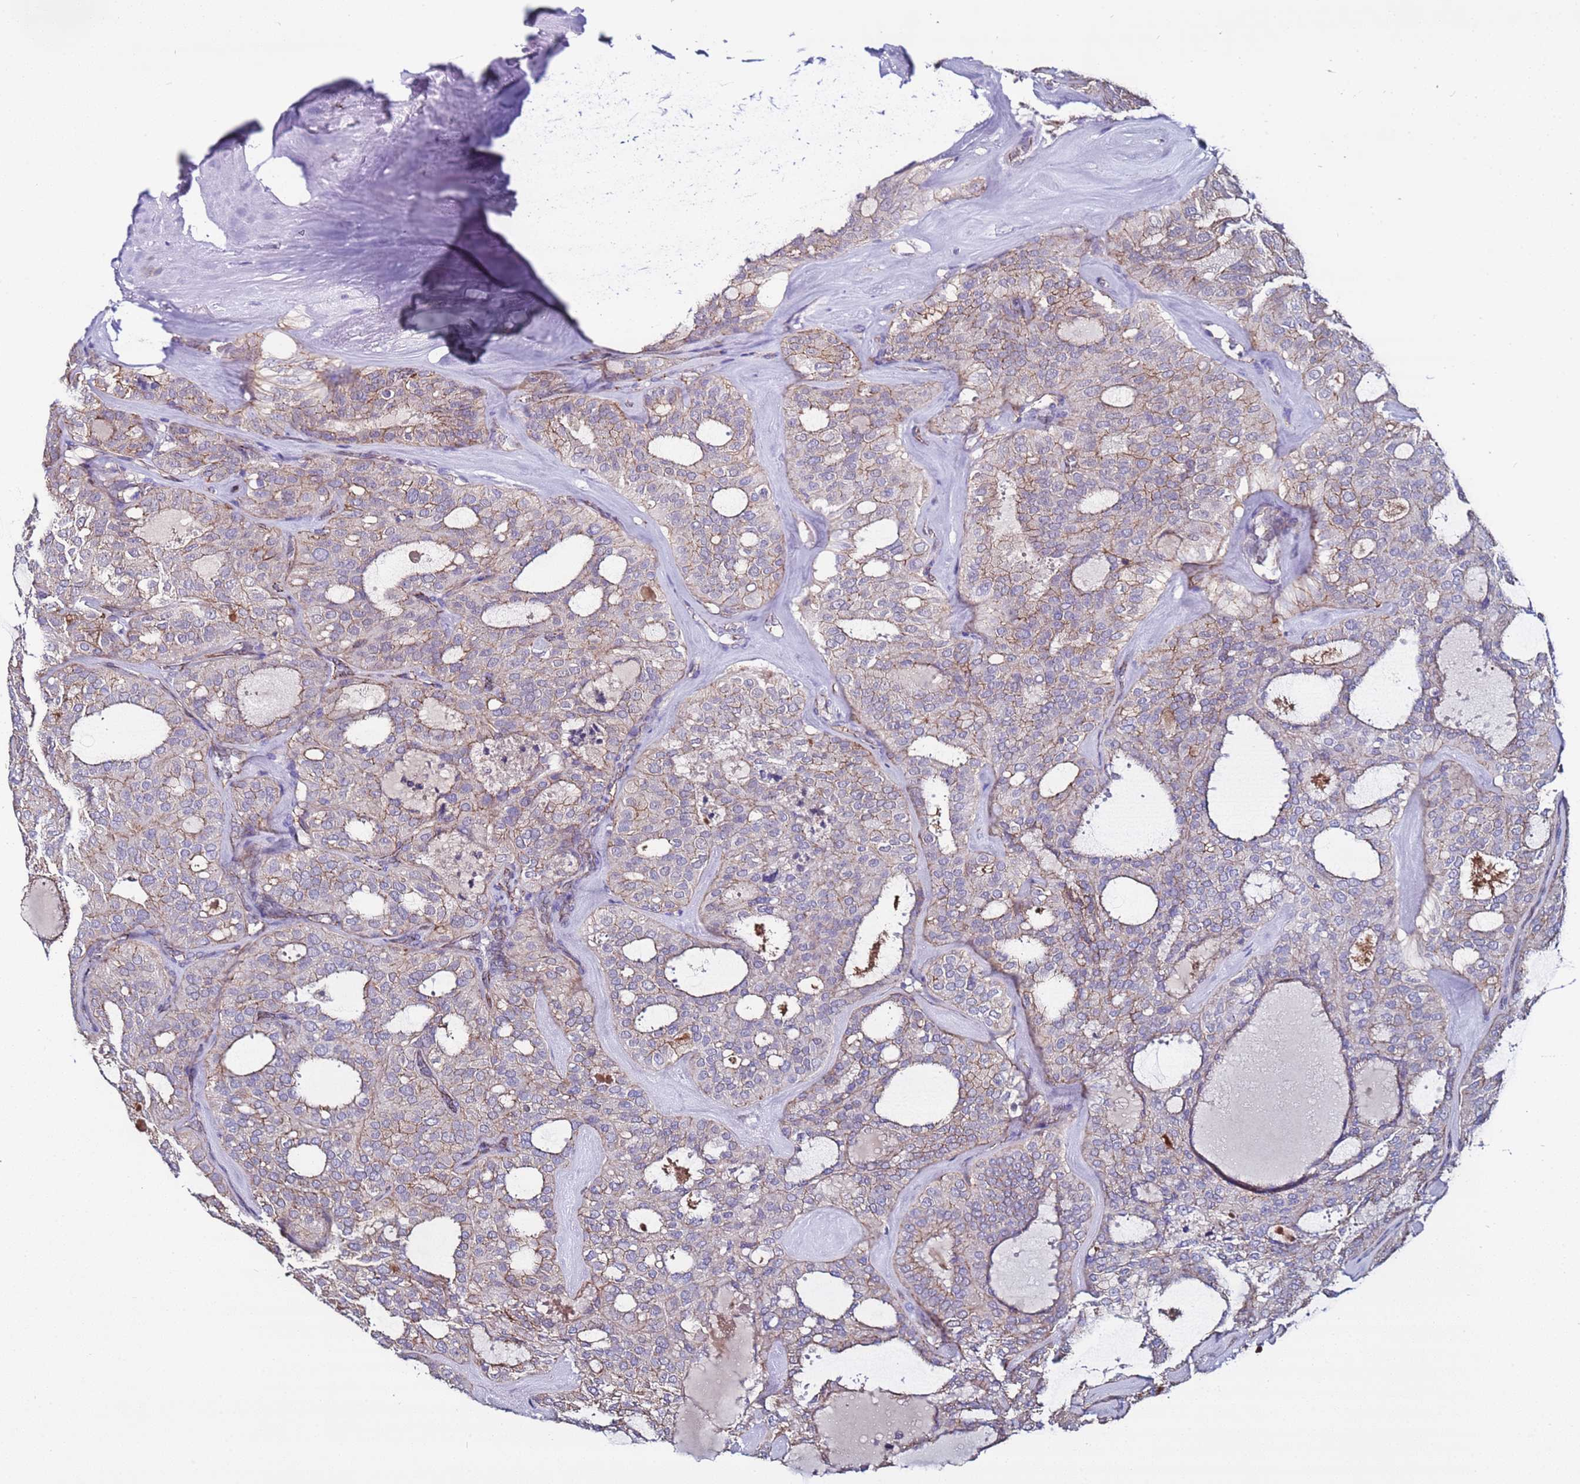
{"staining": {"intensity": "weak", "quantity": "25%-75%", "location": "cytoplasmic/membranous"}, "tissue": "thyroid cancer", "cell_type": "Tumor cells", "image_type": "cancer", "snomed": [{"axis": "morphology", "description": "Follicular adenoma carcinoma, NOS"}, {"axis": "topography", "description": "Thyroid gland"}], "caption": "Protein staining of thyroid cancer (follicular adenoma carcinoma) tissue demonstrates weak cytoplasmic/membranous expression in about 25%-75% of tumor cells.", "gene": "TENM3", "patient": {"sex": "male", "age": 75}}